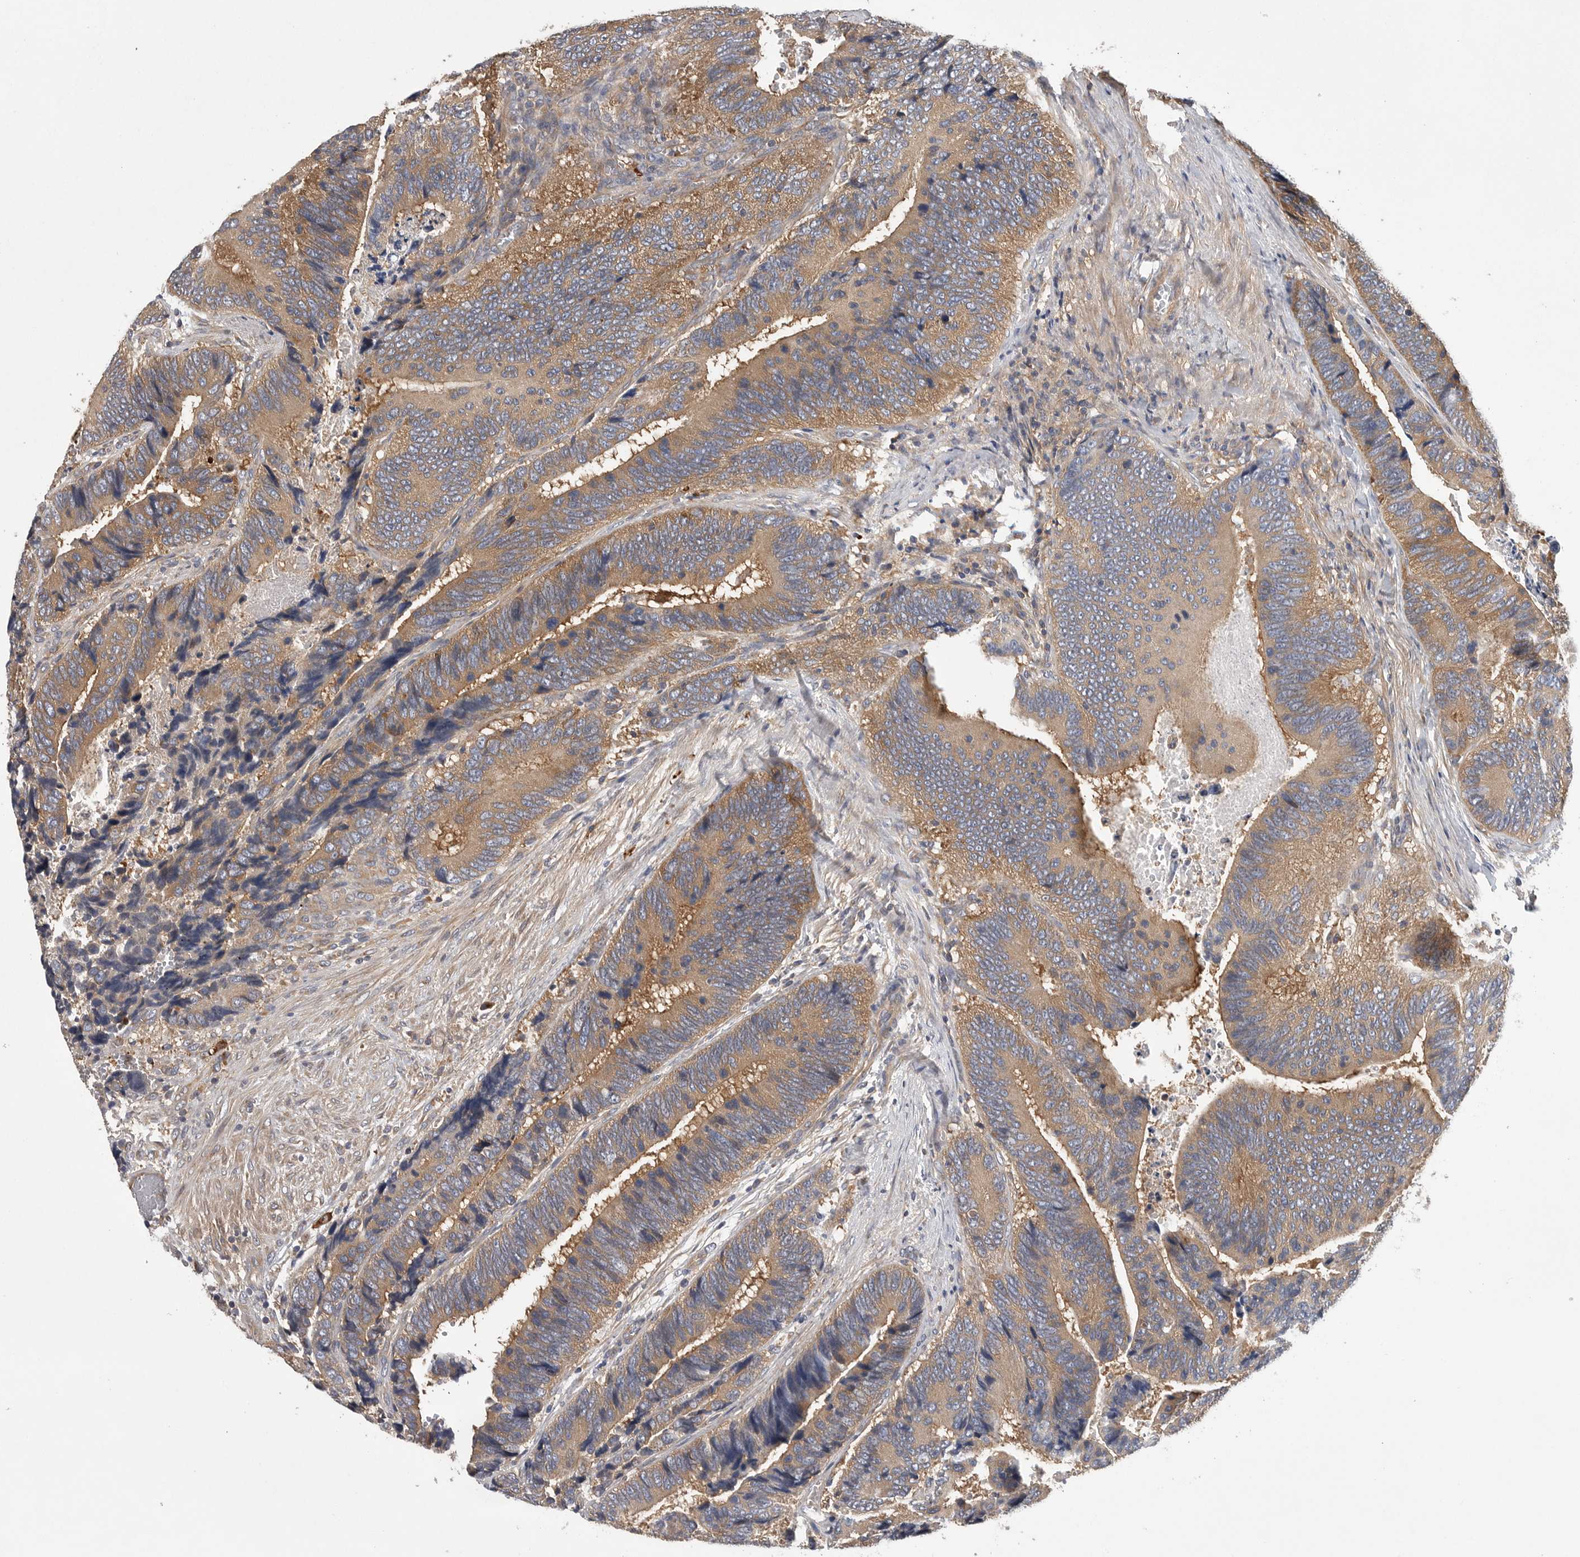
{"staining": {"intensity": "moderate", "quantity": ">75%", "location": "cytoplasmic/membranous"}, "tissue": "colorectal cancer", "cell_type": "Tumor cells", "image_type": "cancer", "snomed": [{"axis": "morphology", "description": "Inflammation, NOS"}, {"axis": "morphology", "description": "Adenocarcinoma, NOS"}, {"axis": "topography", "description": "Colon"}], "caption": "Colorectal adenocarcinoma stained with DAB (3,3'-diaminobenzidine) IHC shows medium levels of moderate cytoplasmic/membranous positivity in approximately >75% of tumor cells. (brown staining indicates protein expression, while blue staining denotes nuclei).", "gene": "OXR1", "patient": {"sex": "male", "age": 72}}